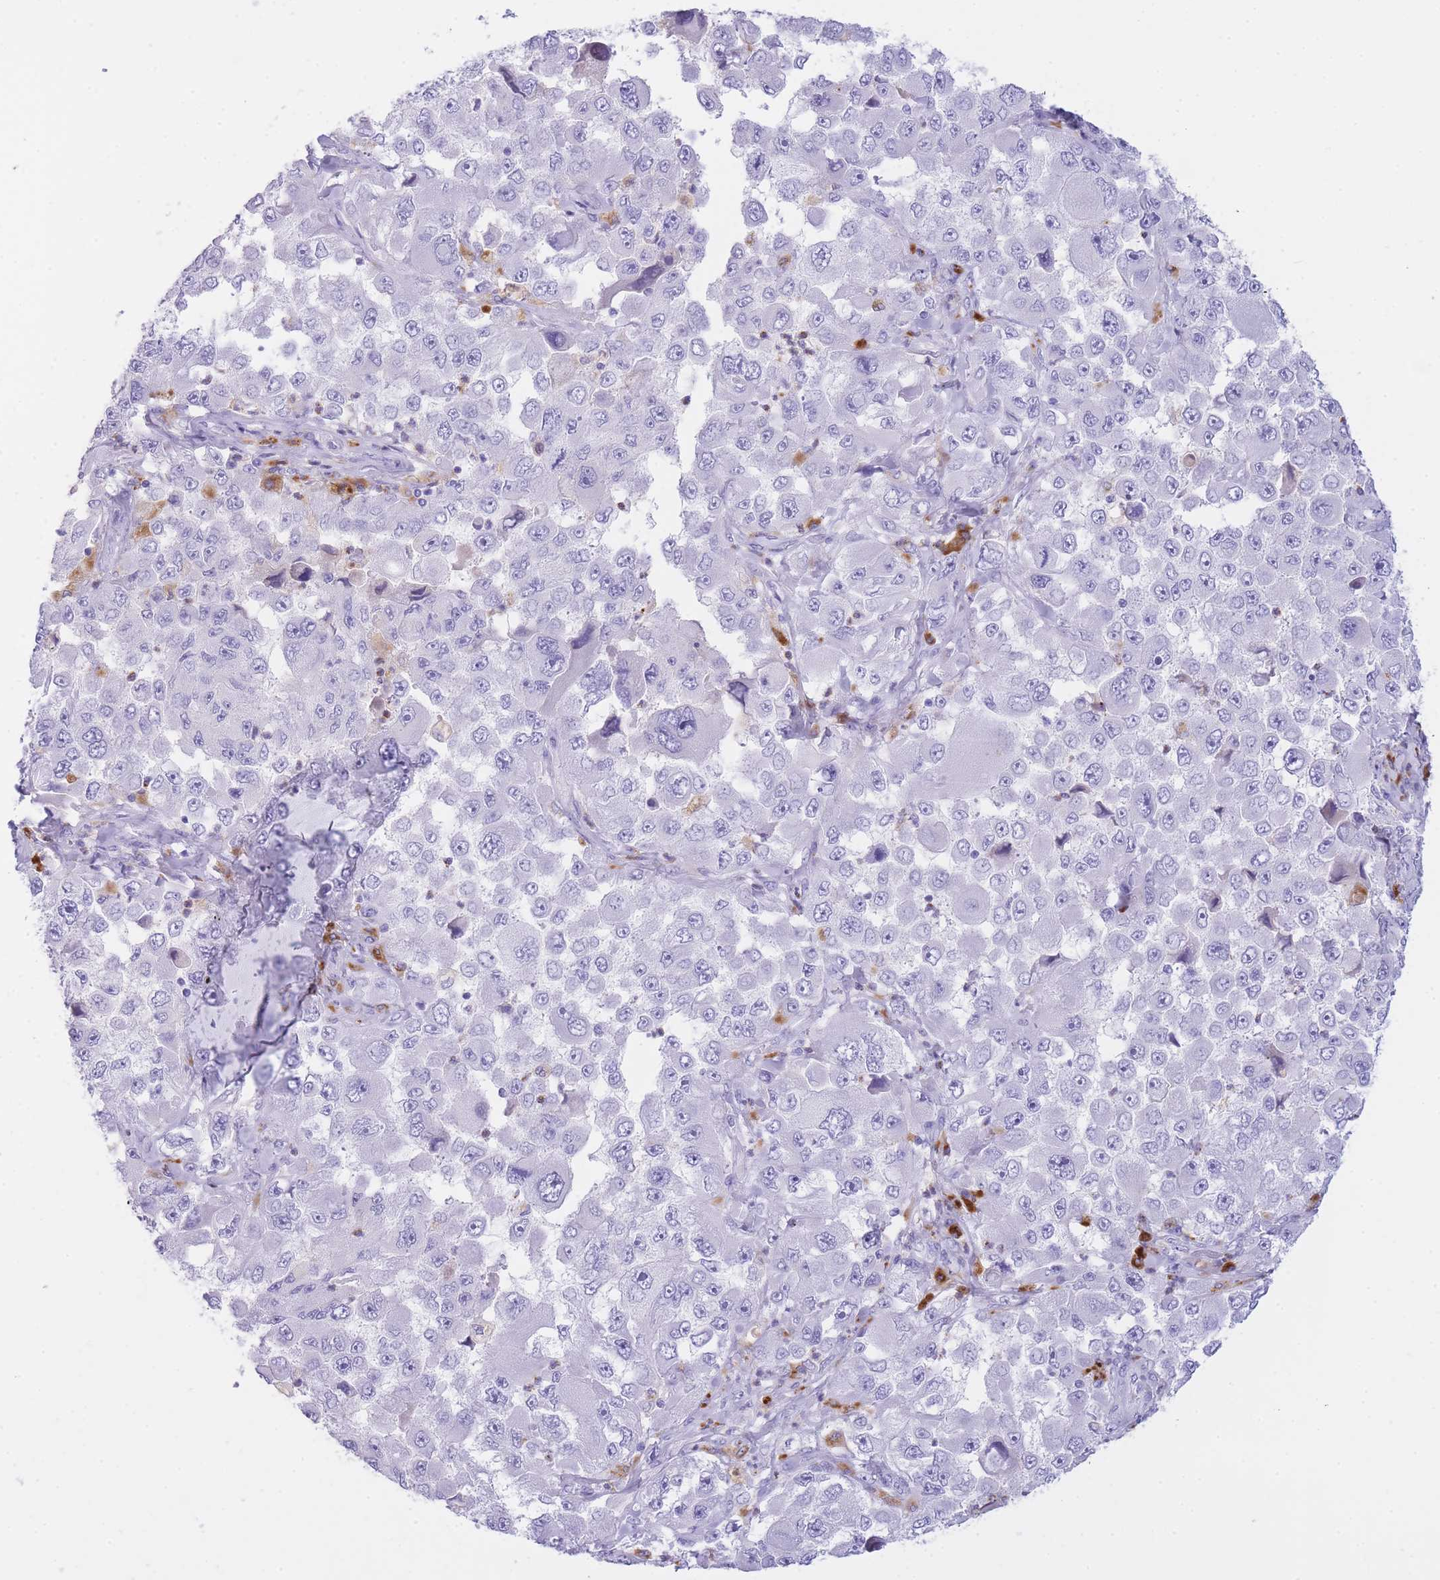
{"staining": {"intensity": "negative", "quantity": "none", "location": "none"}, "tissue": "melanoma", "cell_type": "Tumor cells", "image_type": "cancer", "snomed": [{"axis": "morphology", "description": "Malignant melanoma, Metastatic site"}, {"axis": "topography", "description": "Lymph node"}], "caption": "Tumor cells are negative for brown protein staining in melanoma.", "gene": "PLBD1", "patient": {"sex": "male", "age": 62}}